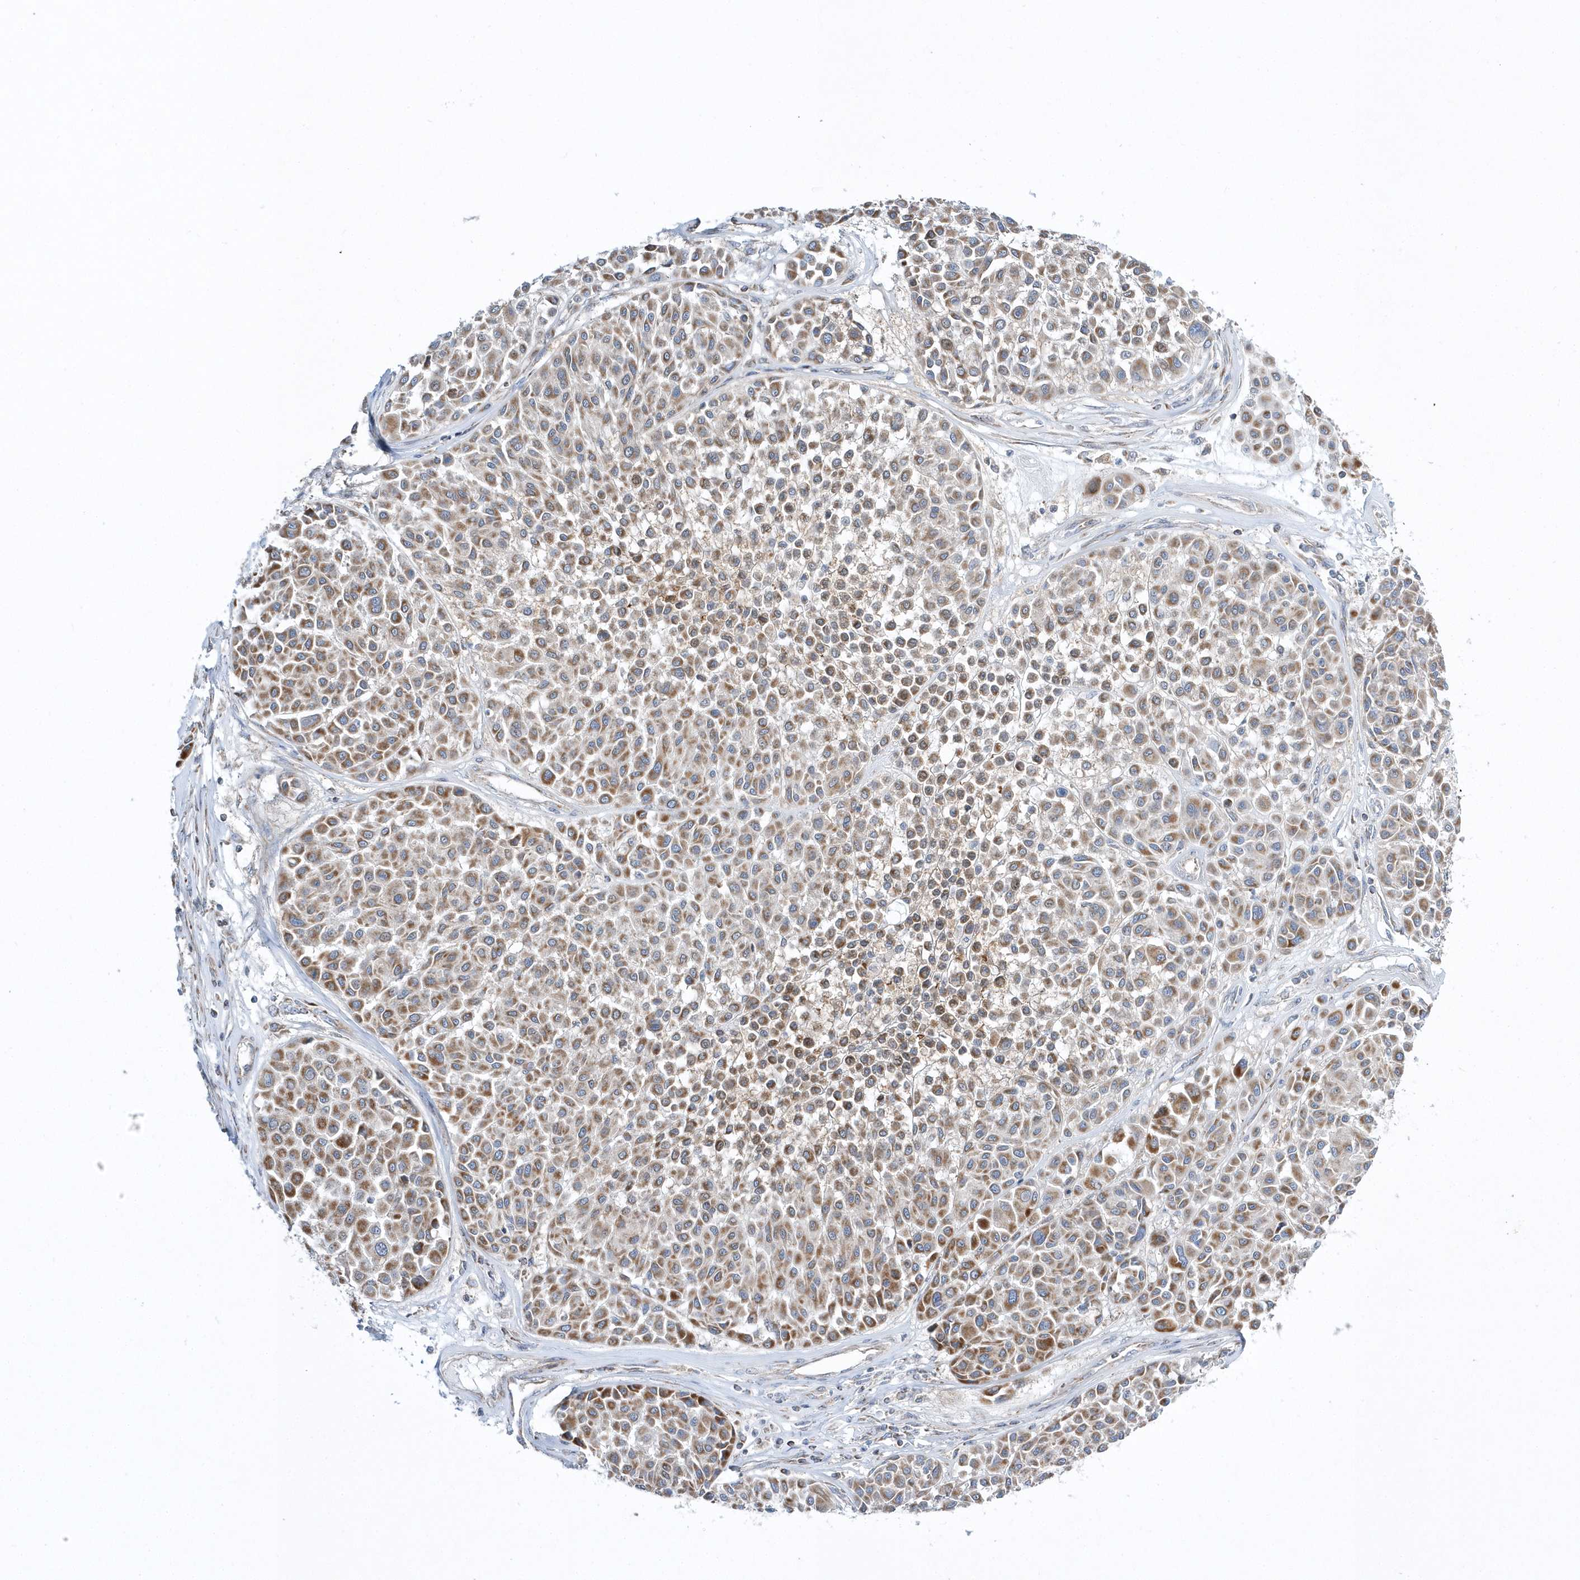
{"staining": {"intensity": "strong", "quantity": ">75%", "location": "cytoplasmic/membranous"}, "tissue": "melanoma", "cell_type": "Tumor cells", "image_type": "cancer", "snomed": [{"axis": "morphology", "description": "Malignant melanoma, Metastatic site"}, {"axis": "topography", "description": "Soft tissue"}], "caption": "A high-resolution micrograph shows immunohistochemistry (IHC) staining of malignant melanoma (metastatic site), which shows strong cytoplasmic/membranous positivity in about >75% of tumor cells.", "gene": "OPA1", "patient": {"sex": "male", "age": 41}}